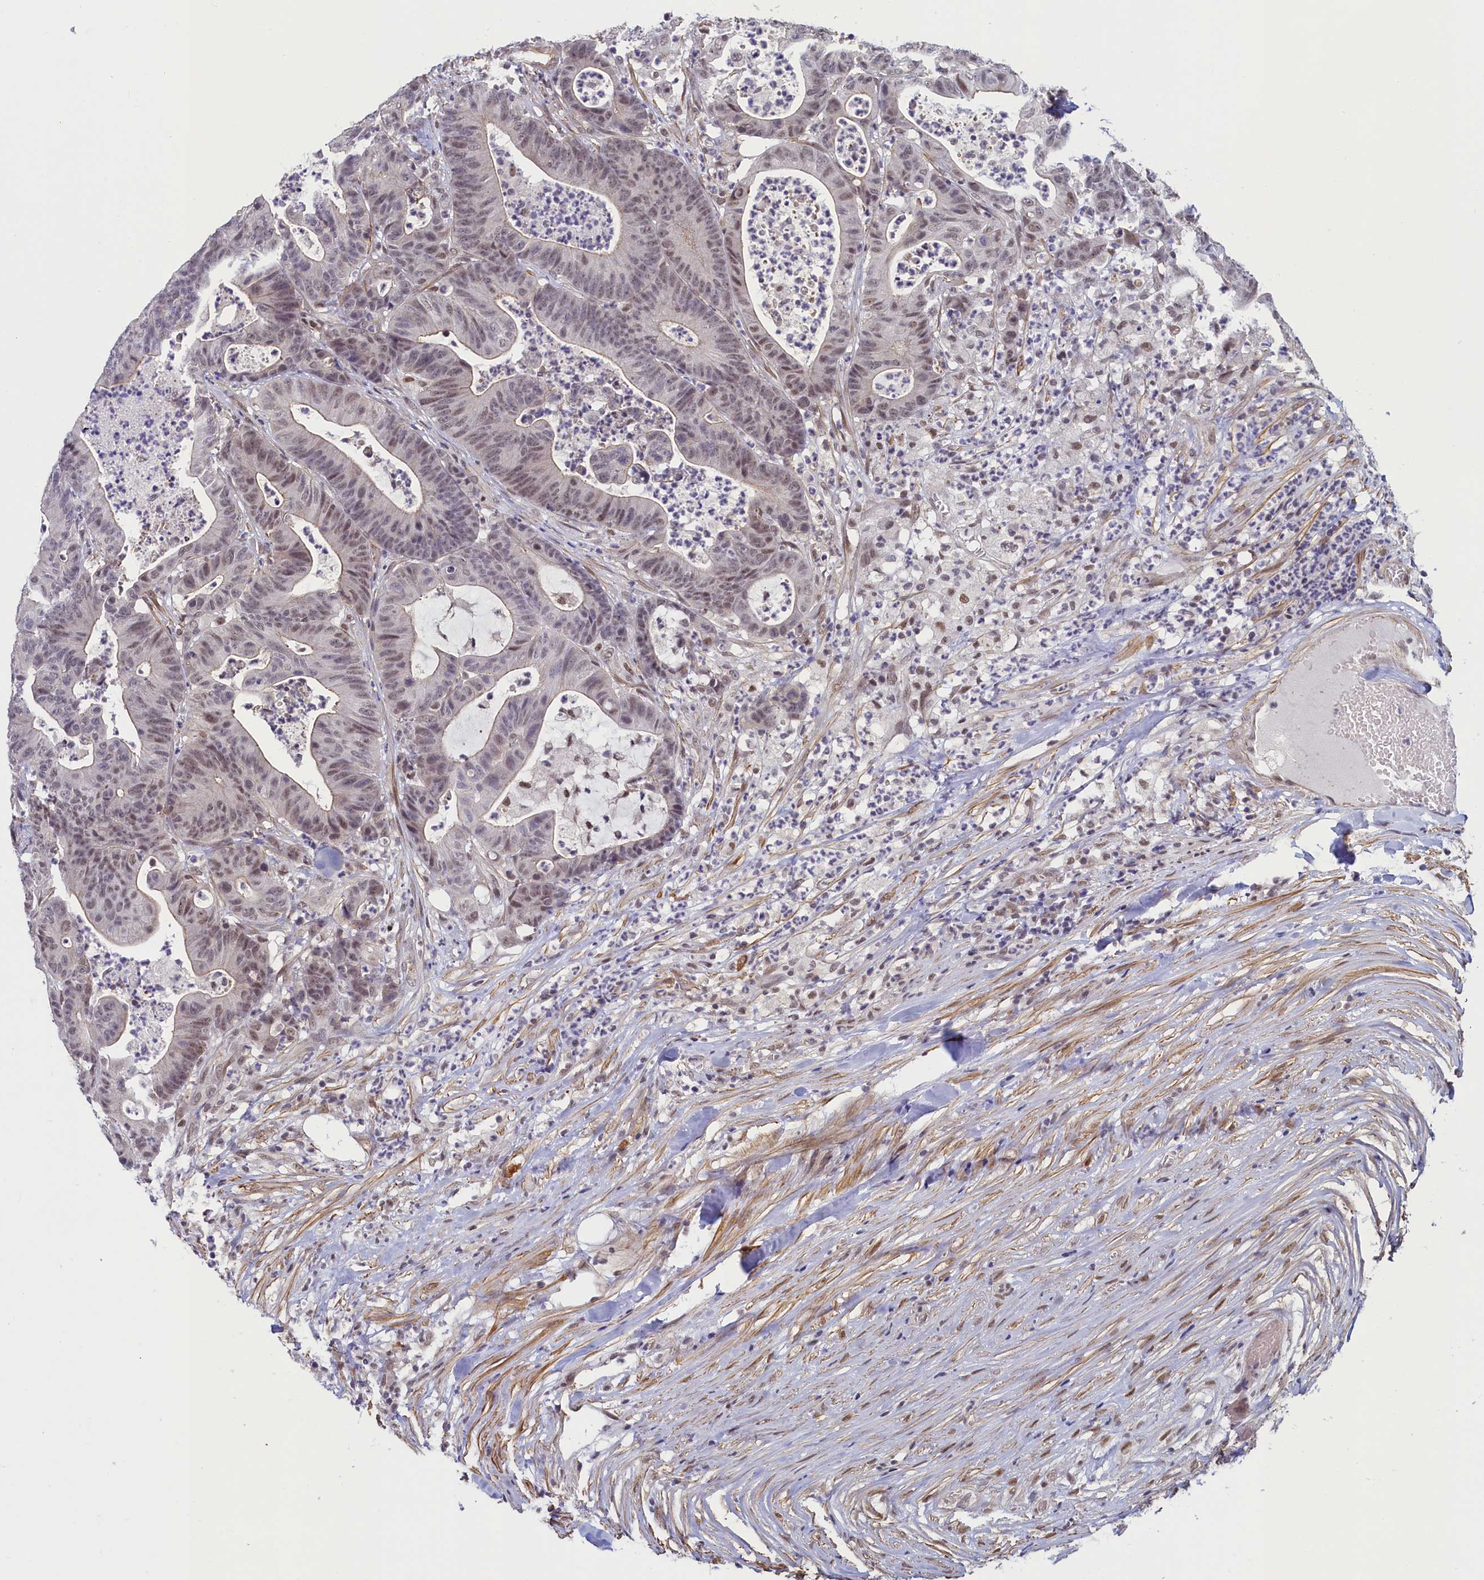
{"staining": {"intensity": "weak", "quantity": "25%-75%", "location": "nuclear"}, "tissue": "colorectal cancer", "cell_type": "Tumor cells", "image_type": "cancer", "snomed": [{"axis": "morphology", "description": "Adenocarcinoma, NOS"}, {"axis": "topography", "description": "Colon"}], "caption": "This is an image of immunohistochemistry (IHC) staining of colorectal adenocarcinoma, which shows weak staining in the nuclear of tumor cells.", "gene": "INTS14", "patient": {"sex": "female", "age": 84}}